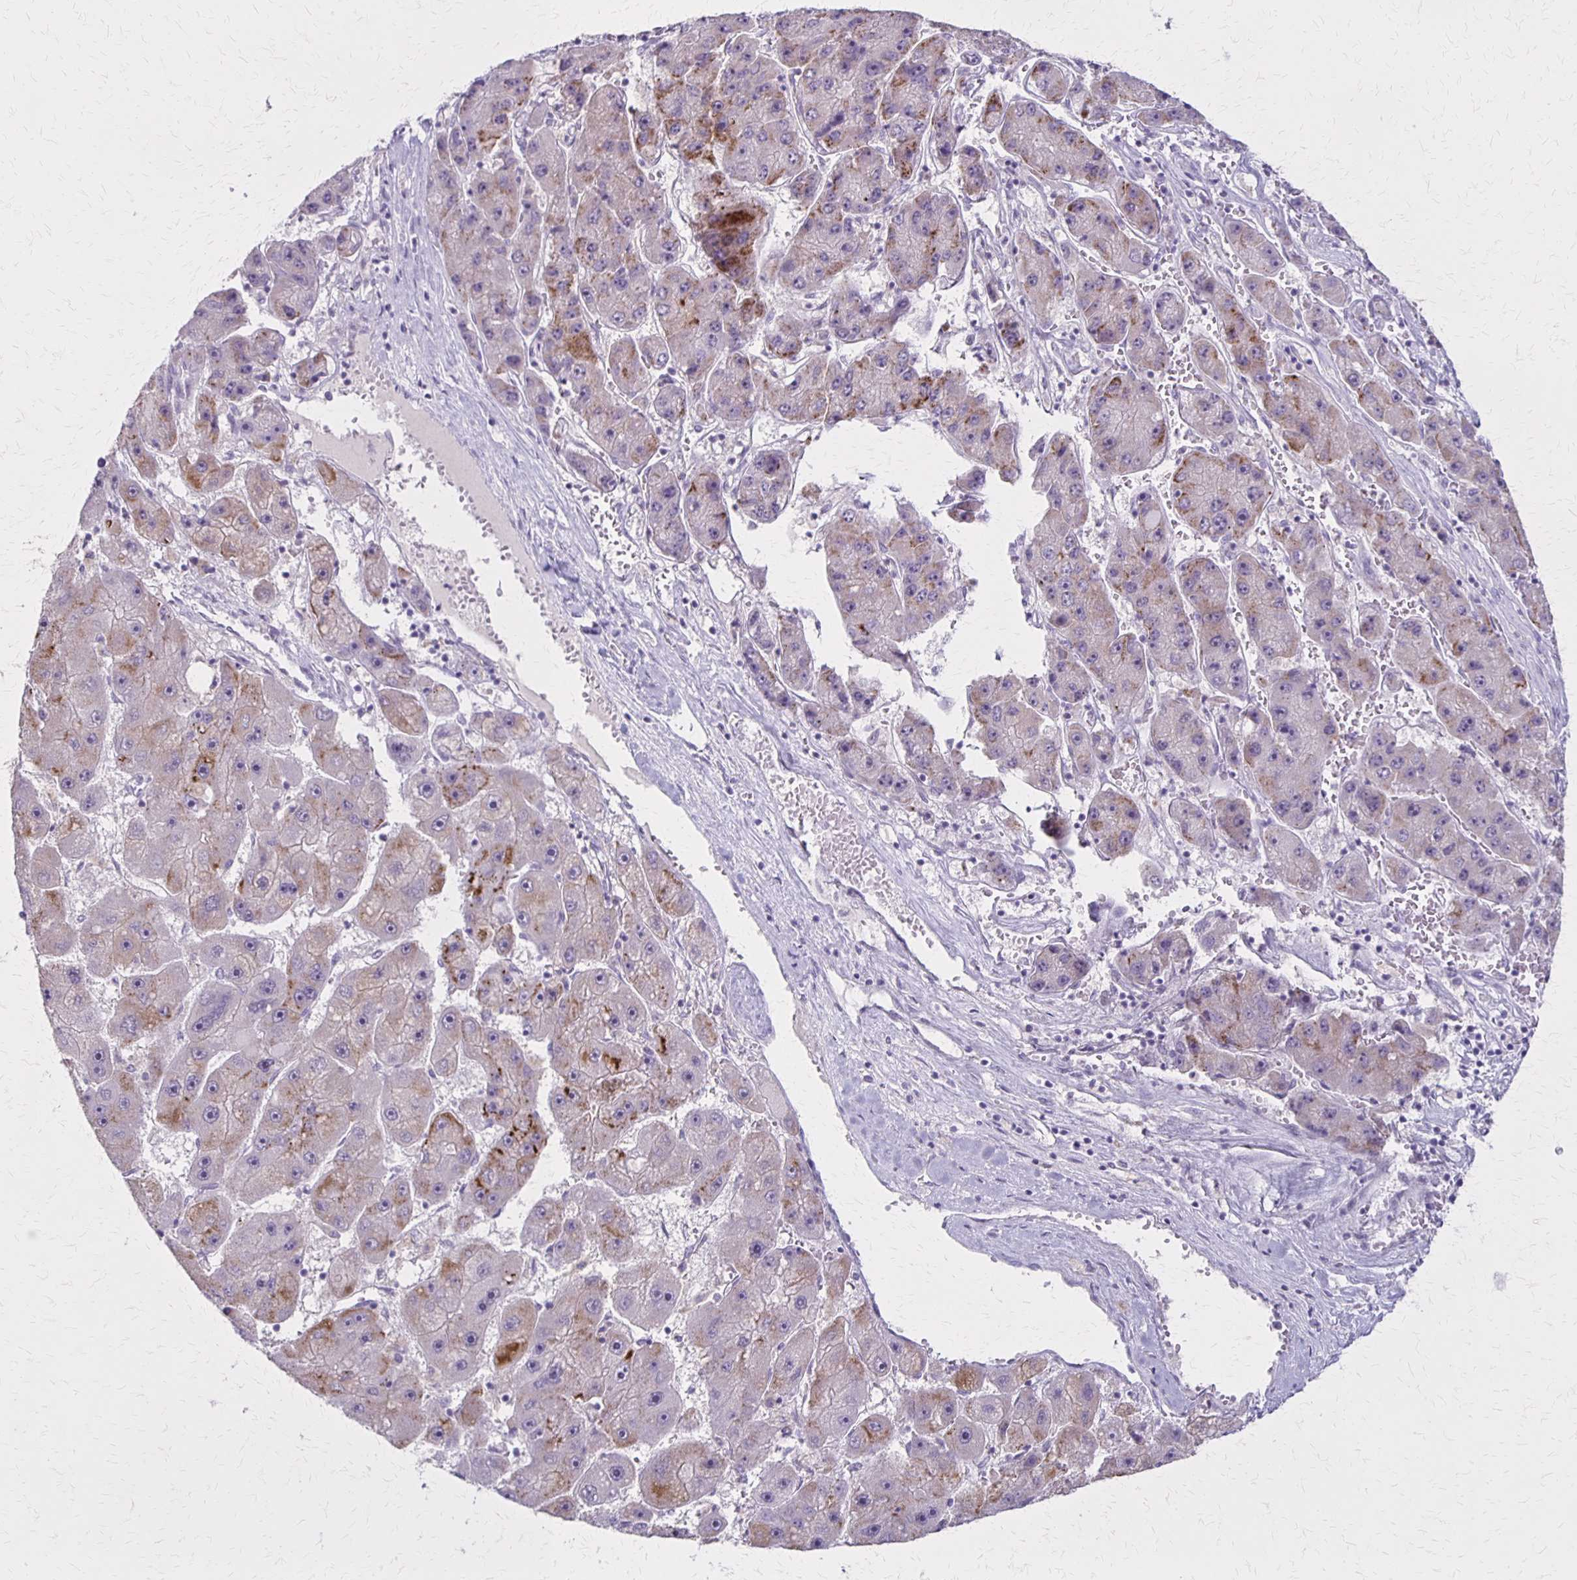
{"staining": {"intensity": "moderate", "quantity": "<25%", "location": "cytoplasmic/membranous"}, "tissue": "liver cancer", "cell_type": "Tumor cells", "image_type": "cancer", "snomed": [{"axis": "morphology", "description": "Carcinoma, Hepatocellular, NOS"}, {"axis": "topography", "description": "Liver"}], "caption": "The immunohistochemical stain labels moderate cytoplasmic/membranous positivity in tumor cells of liver hepatocellular carcinoma tissue.", "gene": "SLC35E2B", "patient": {"sex": "female", "age": 61}}